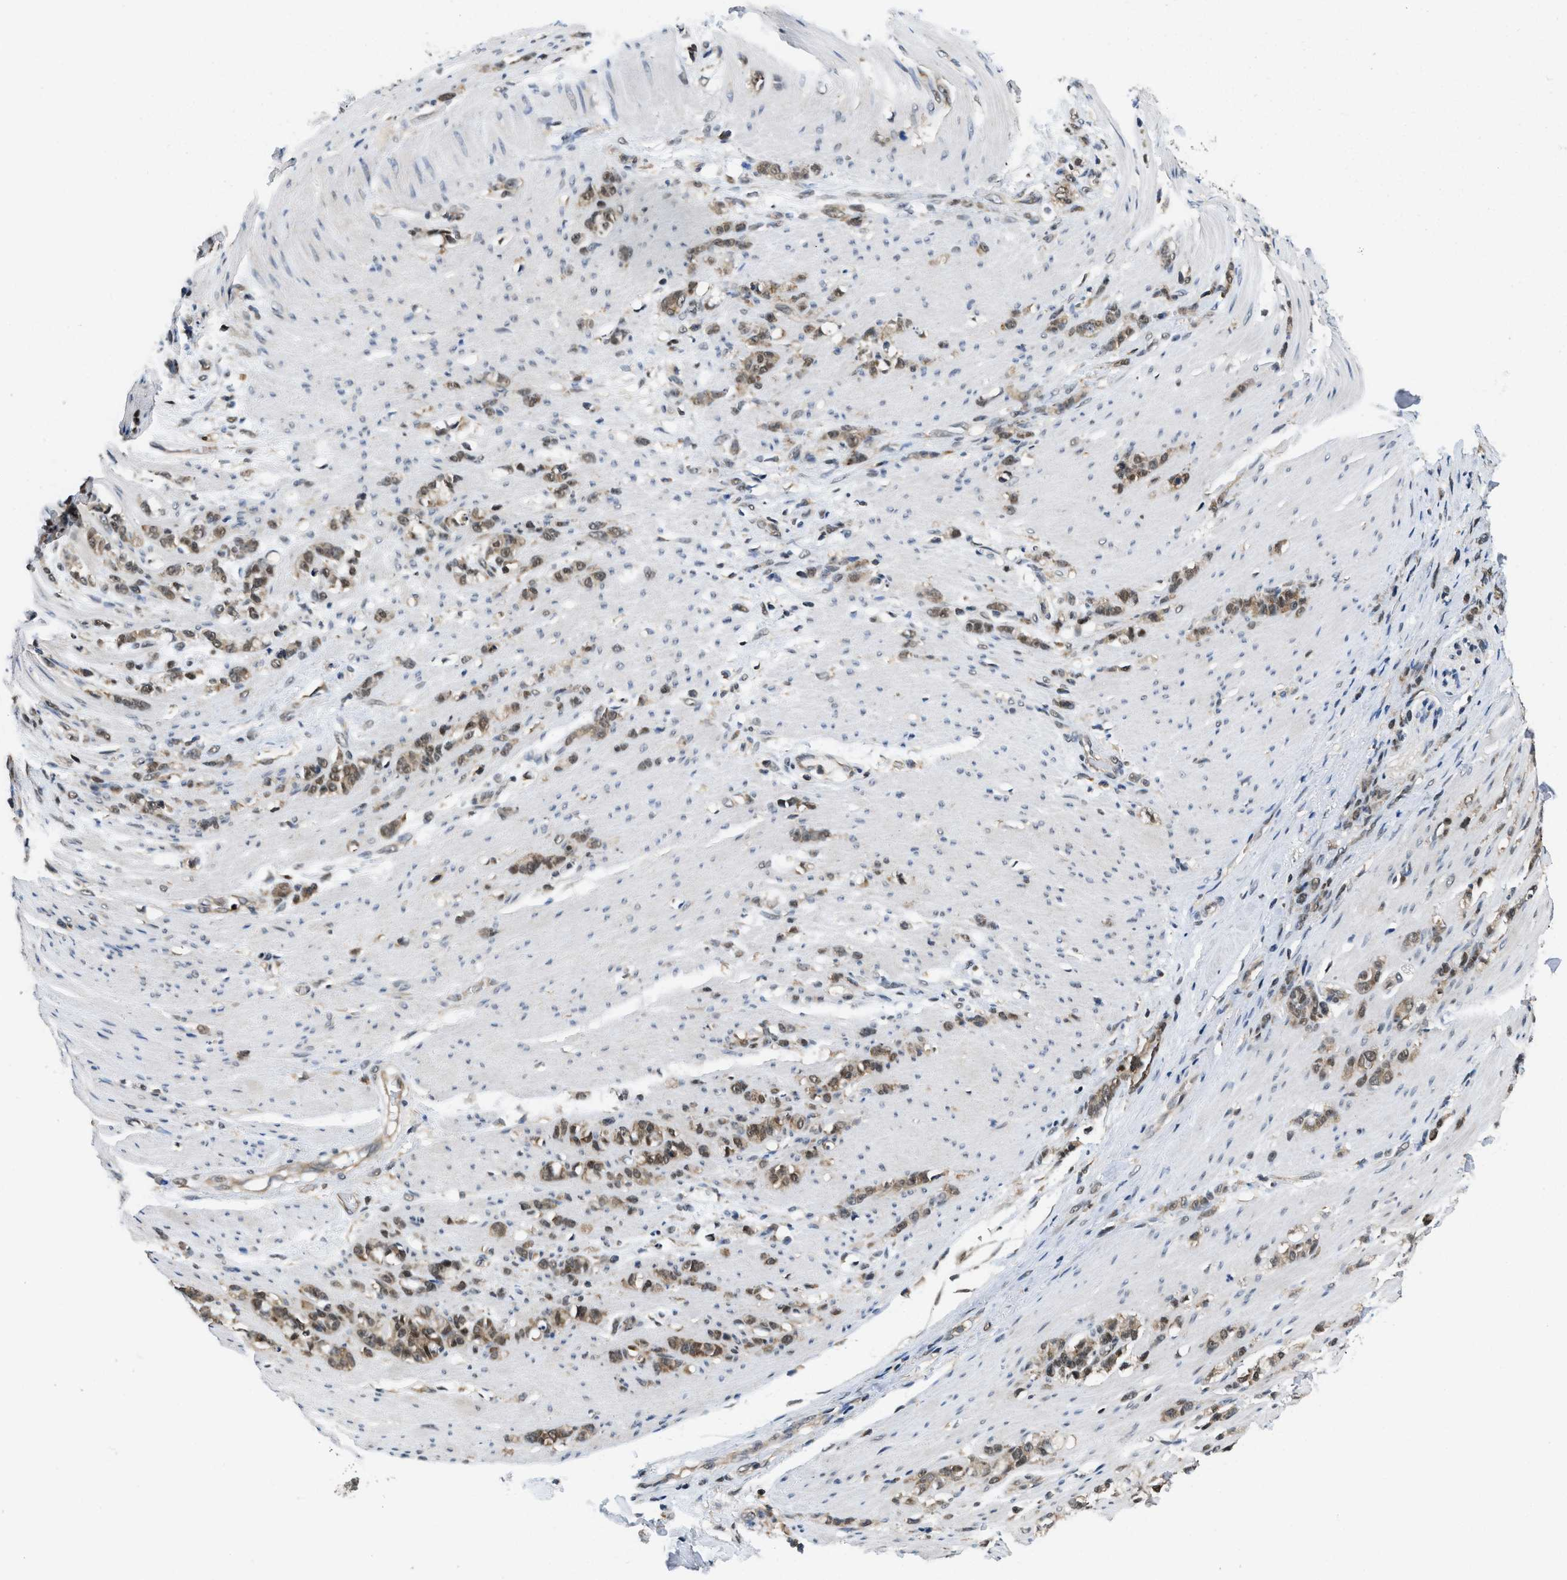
{"staining": {"intensity": "weak", "quantity": "25%-75%", "location": "cytoplasmic/membranous,nuclear"}, "tissue": "stomach cancer", "cell_type": "Tumor cells", "image_type": "cancer", "snomed": [{"axis": "morphology", "description": "Adenocarcinoma, NOS"}, {"axis": "topography", "description": "Stomach, lower"}], "caption": "Immunohistochemical staining of stomach cancer (adenocarcinoma) demonstrates low levels of weak cytoplasmic/membranous and nuclear expression in about 25%-75% of tumor cells. The staining was performed using DAB, with brown indicating positive protein expression. Nuclei are stained blue with hematoxylin.", "gene": "ATF7IP", "patient": {"sex": "male", "age": 88}}